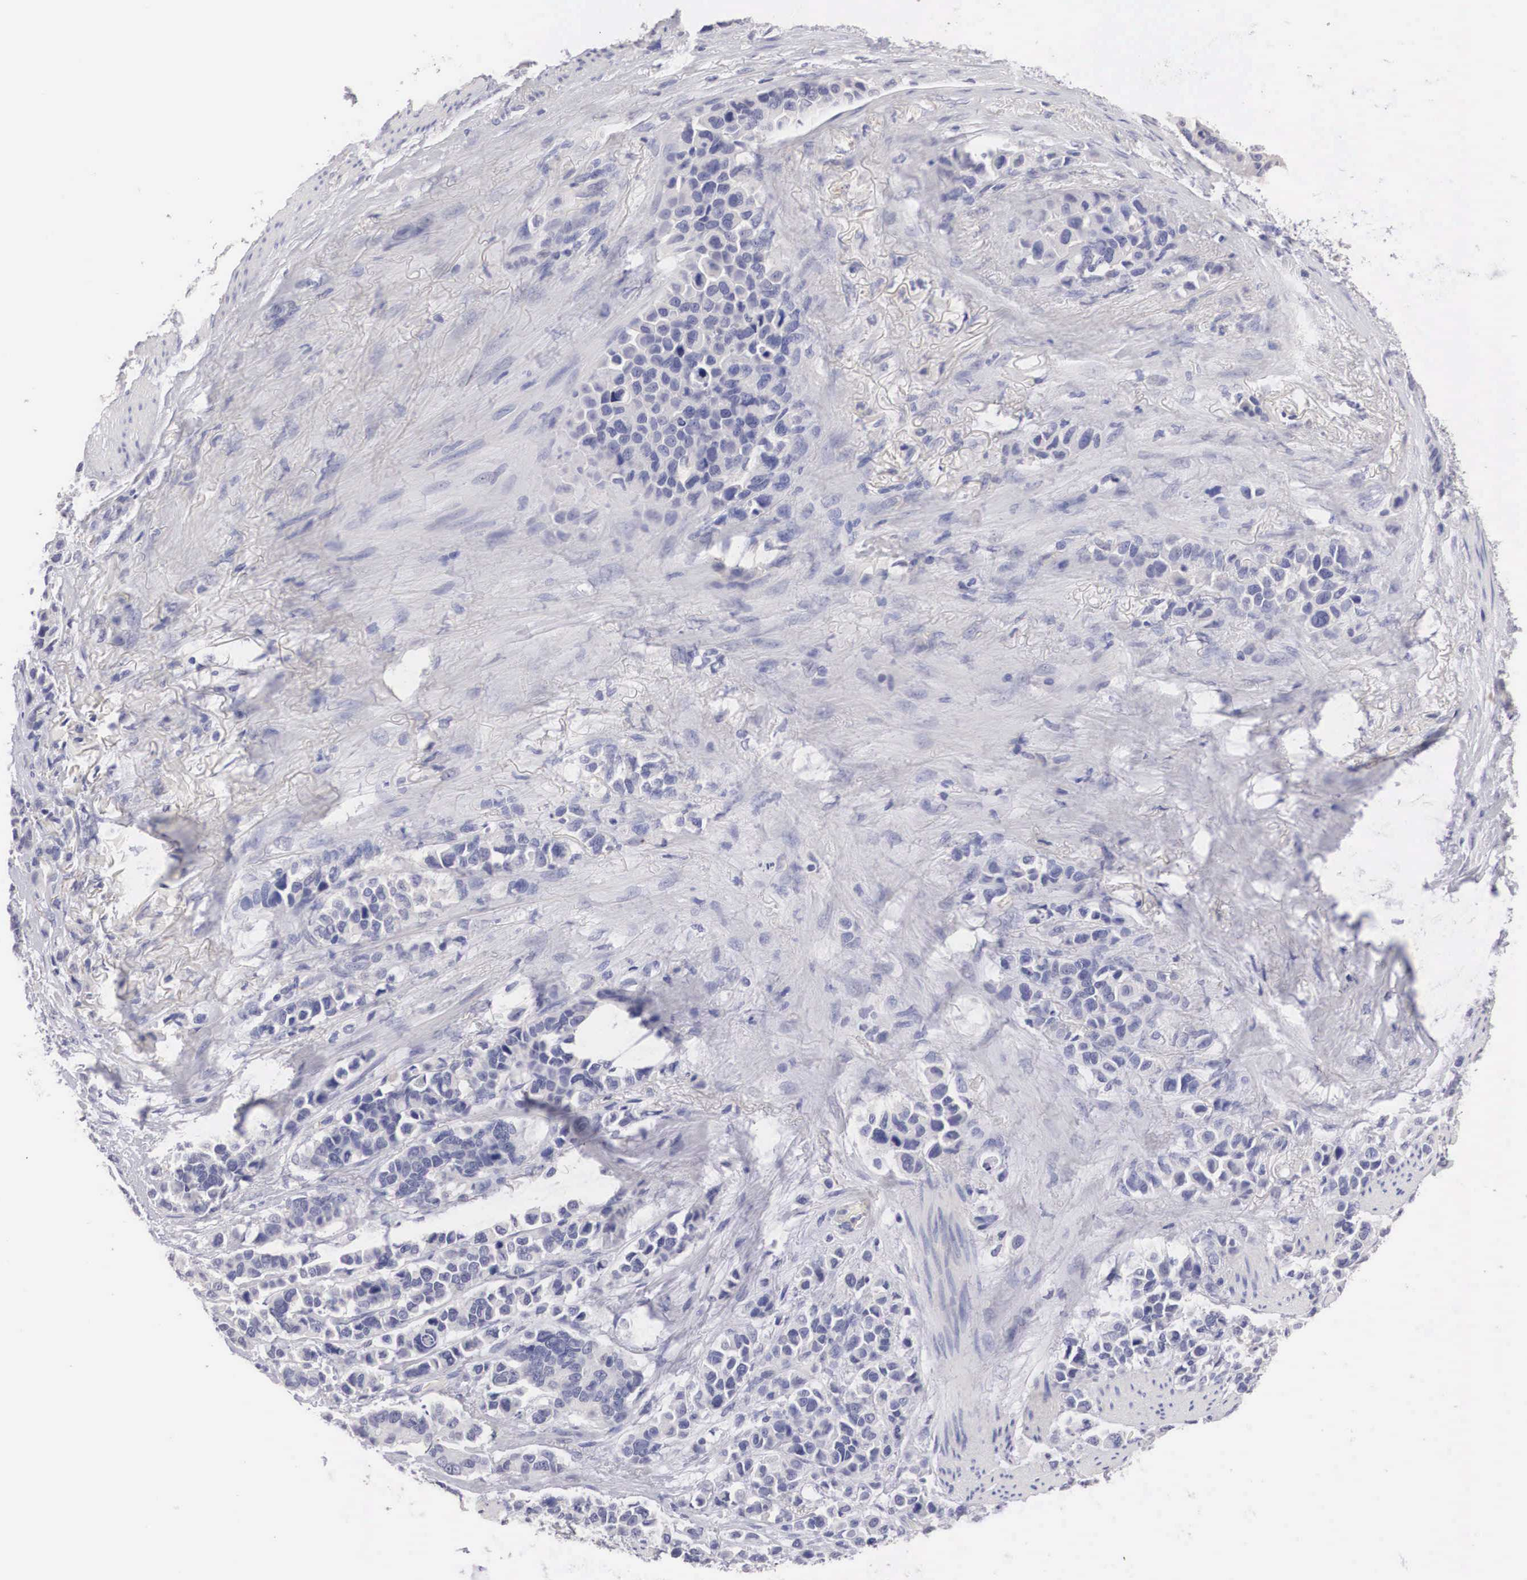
{"staining": {"intensity": "negative", "quantity": "none", "location": "none"}, "tissue": "stomach cancer", "cell_type": "Tumor cells", "image_type": "cancer", "snomed": [{"axis": "morphology", "description": "Adenocarcinoma, NOS"}, {"axis": "topography", "description": "Stomach, upper"}], "caption": "Histopathology image shows no significant protein expression in tumor cells of stomach adenocarcinoma.", "gene": "ABHD4", "patient": {"sex": "male", "age": 71}}